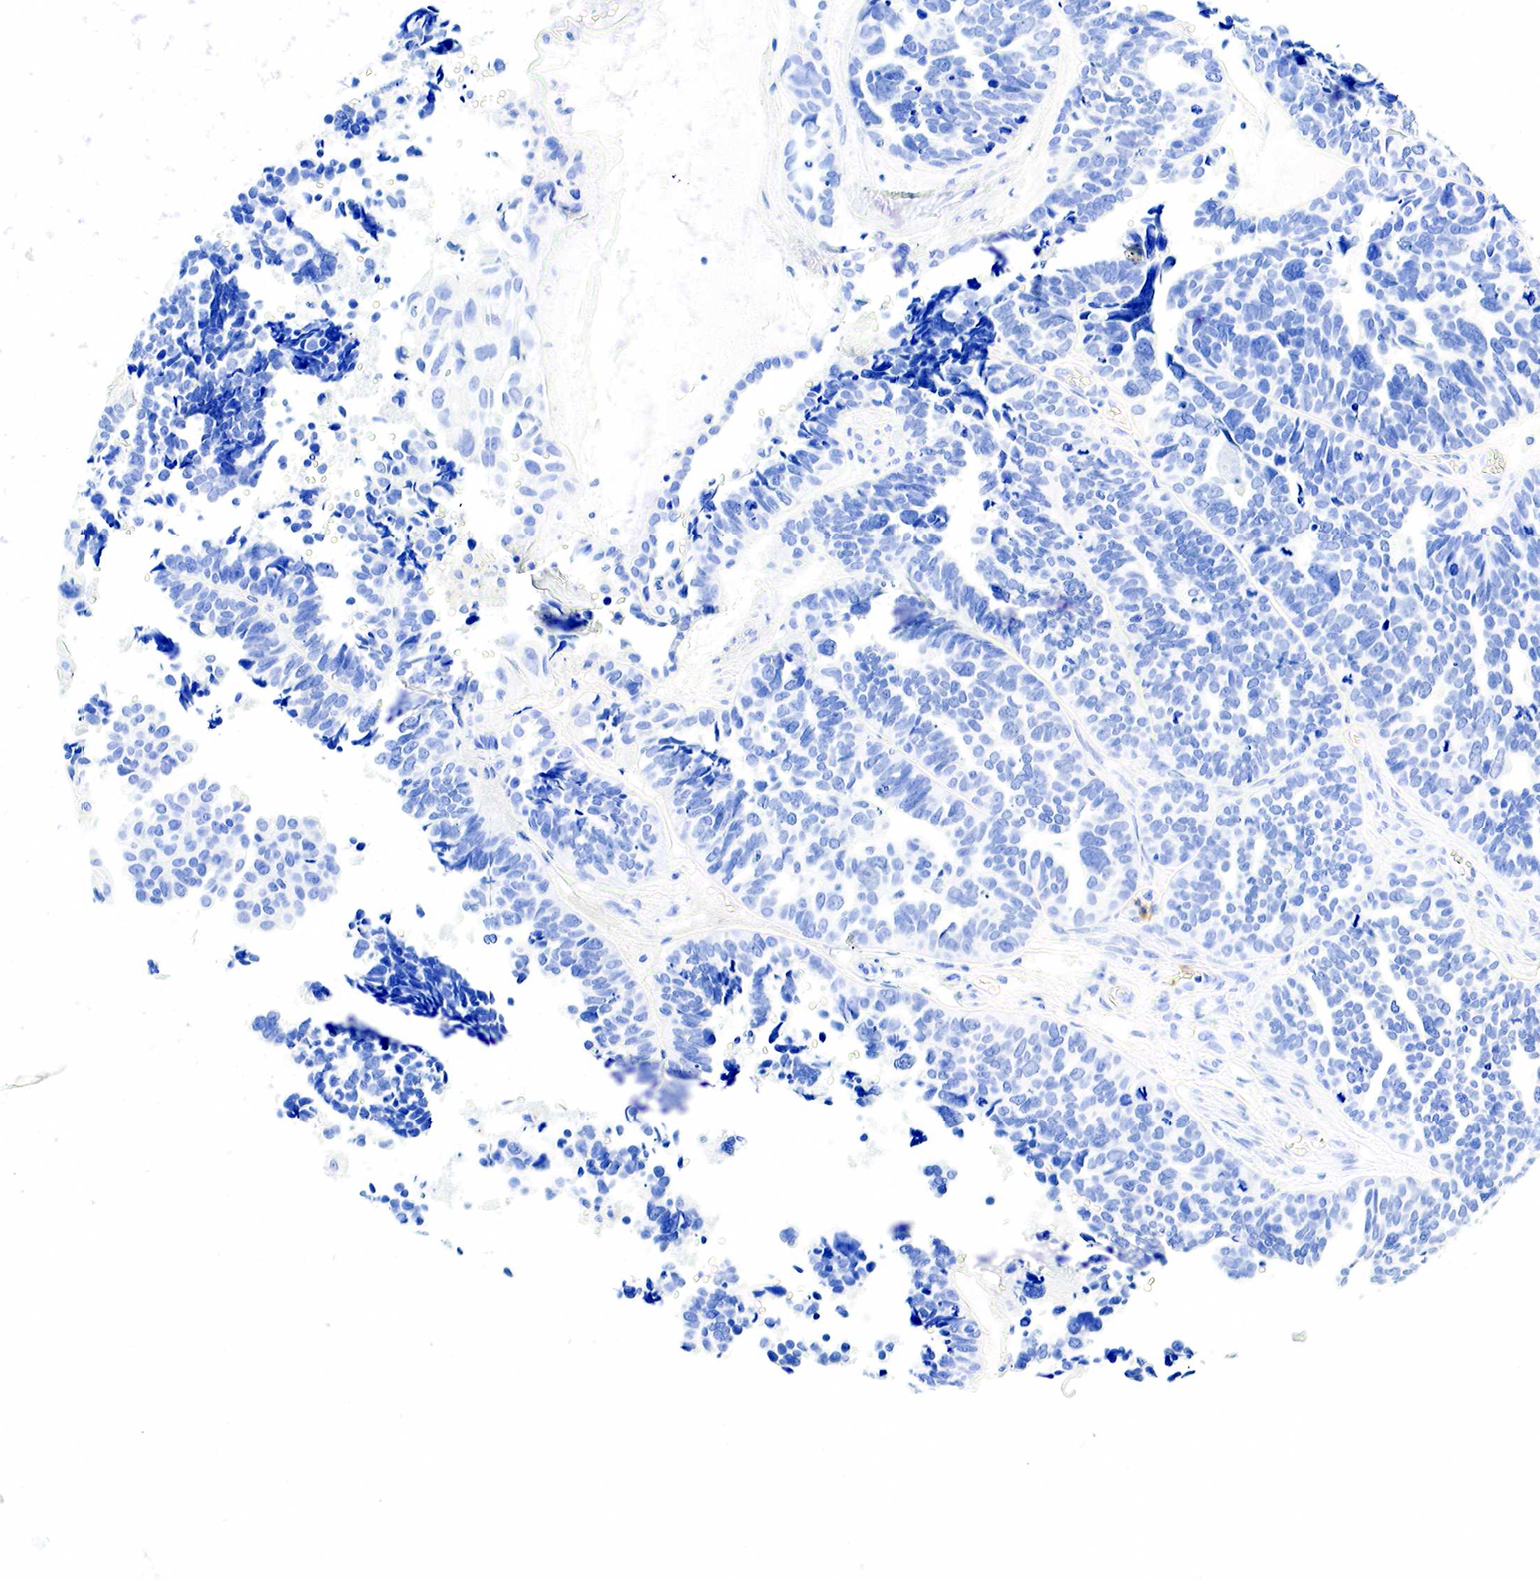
{"staining": {"intensity": "negative", "quantity": "none", "location": "none"}, "tissue": "ovarian cancer", "cell_type": "Tumor cells", "image_type": "cancer", "snomed": [{"axis": "morphology", "description": "Cystadenocarcinoma, serous, NOS"}, {"axis": "topography", "description": "Ovary"}], "caption": "Immunohistochemistry (IHC) micrograph of neoplastic tissue: human ovarian cancer (serous cystadenocarcinoma) stained with DAB (3,3'-diaminobenzidine) demonstrates no significant protein positivity in tumor cells.", "gene": "FUT4", "patient": {"sex": "female", "age": 77}}